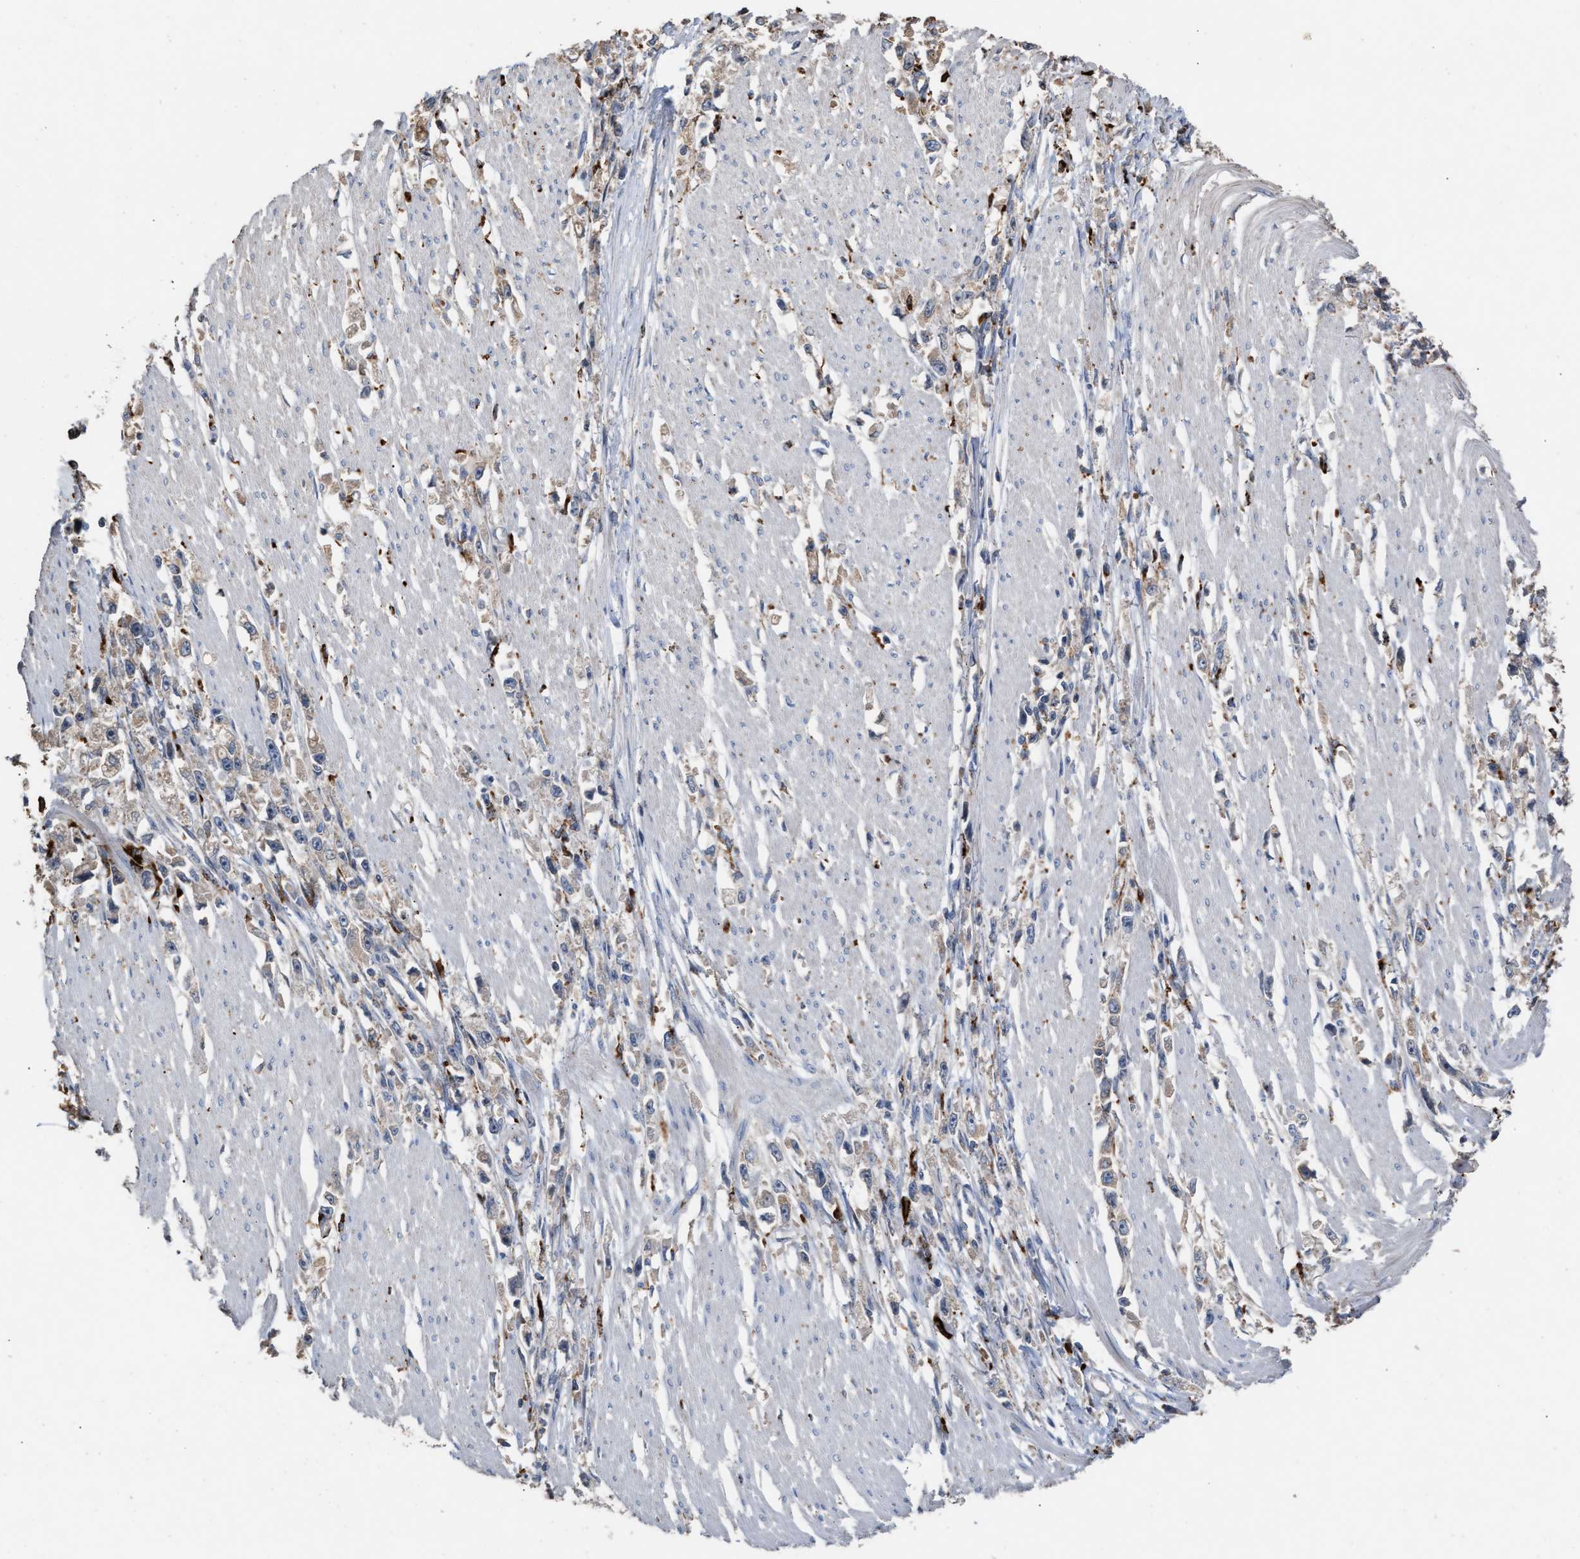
{"staining": {"intensity": "weak", "quantity": "<25%", "location": "cytoplasmic/membranous"}, "tissue": "stomach cancer", "cell_type": "Tumor cells", "image_type": "cancer", "snomed": [{"axis": "morphology", "description": "Adenocarcinoma, NOS"}, {"axis": "topography", "description": "Stomach"}], "caption": "Immunohistochemistry histopathology image of human stomach adenocarcinoma stained for a protein (brown), which exhibits no staining in tumor cells.", "gene": "ELMO3", "patient": {"sex": "female", "age": 59}}